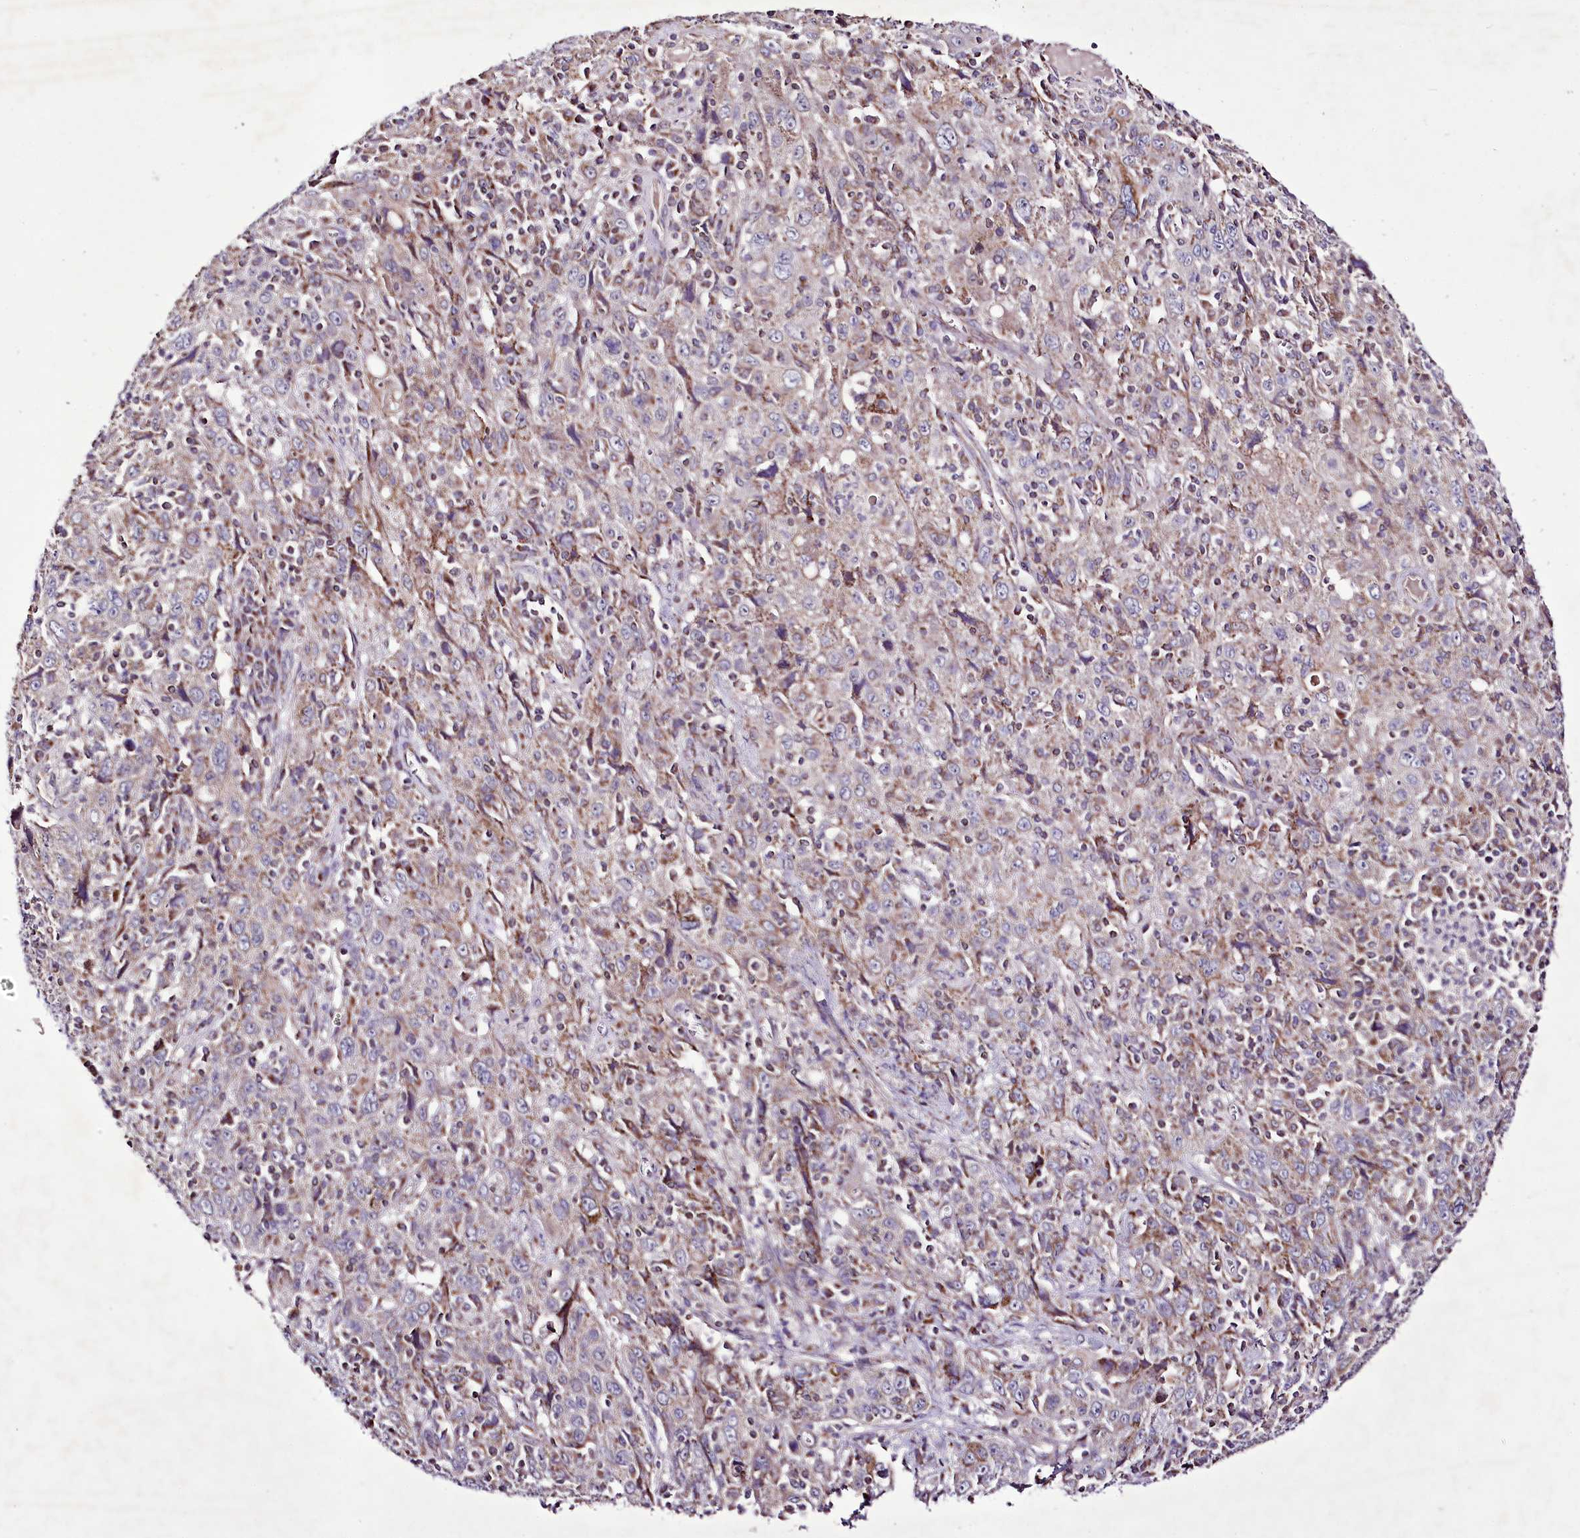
{"staining": {"intensity": "moderate", "quantity": "<25%", "location": "cytoplasmic/membranous"}, "tissue": "cervical cancer", "cell_type": "Tumor cells", "image_type": "cancer", "snomed": [{"axis": "morphology", "description": "Squamous cell carcinoma, NOS"}, {"axis": "topography", "description": "Cervix"}], "caption": "Immunohistochemistry (IHC) of human cervical cancer shows low levels of moderate cytoplasmic/membranous expression in about <25% of tumor cells.", "gene": "ATE1", "patient": {"sex": "female", "age": 46}}